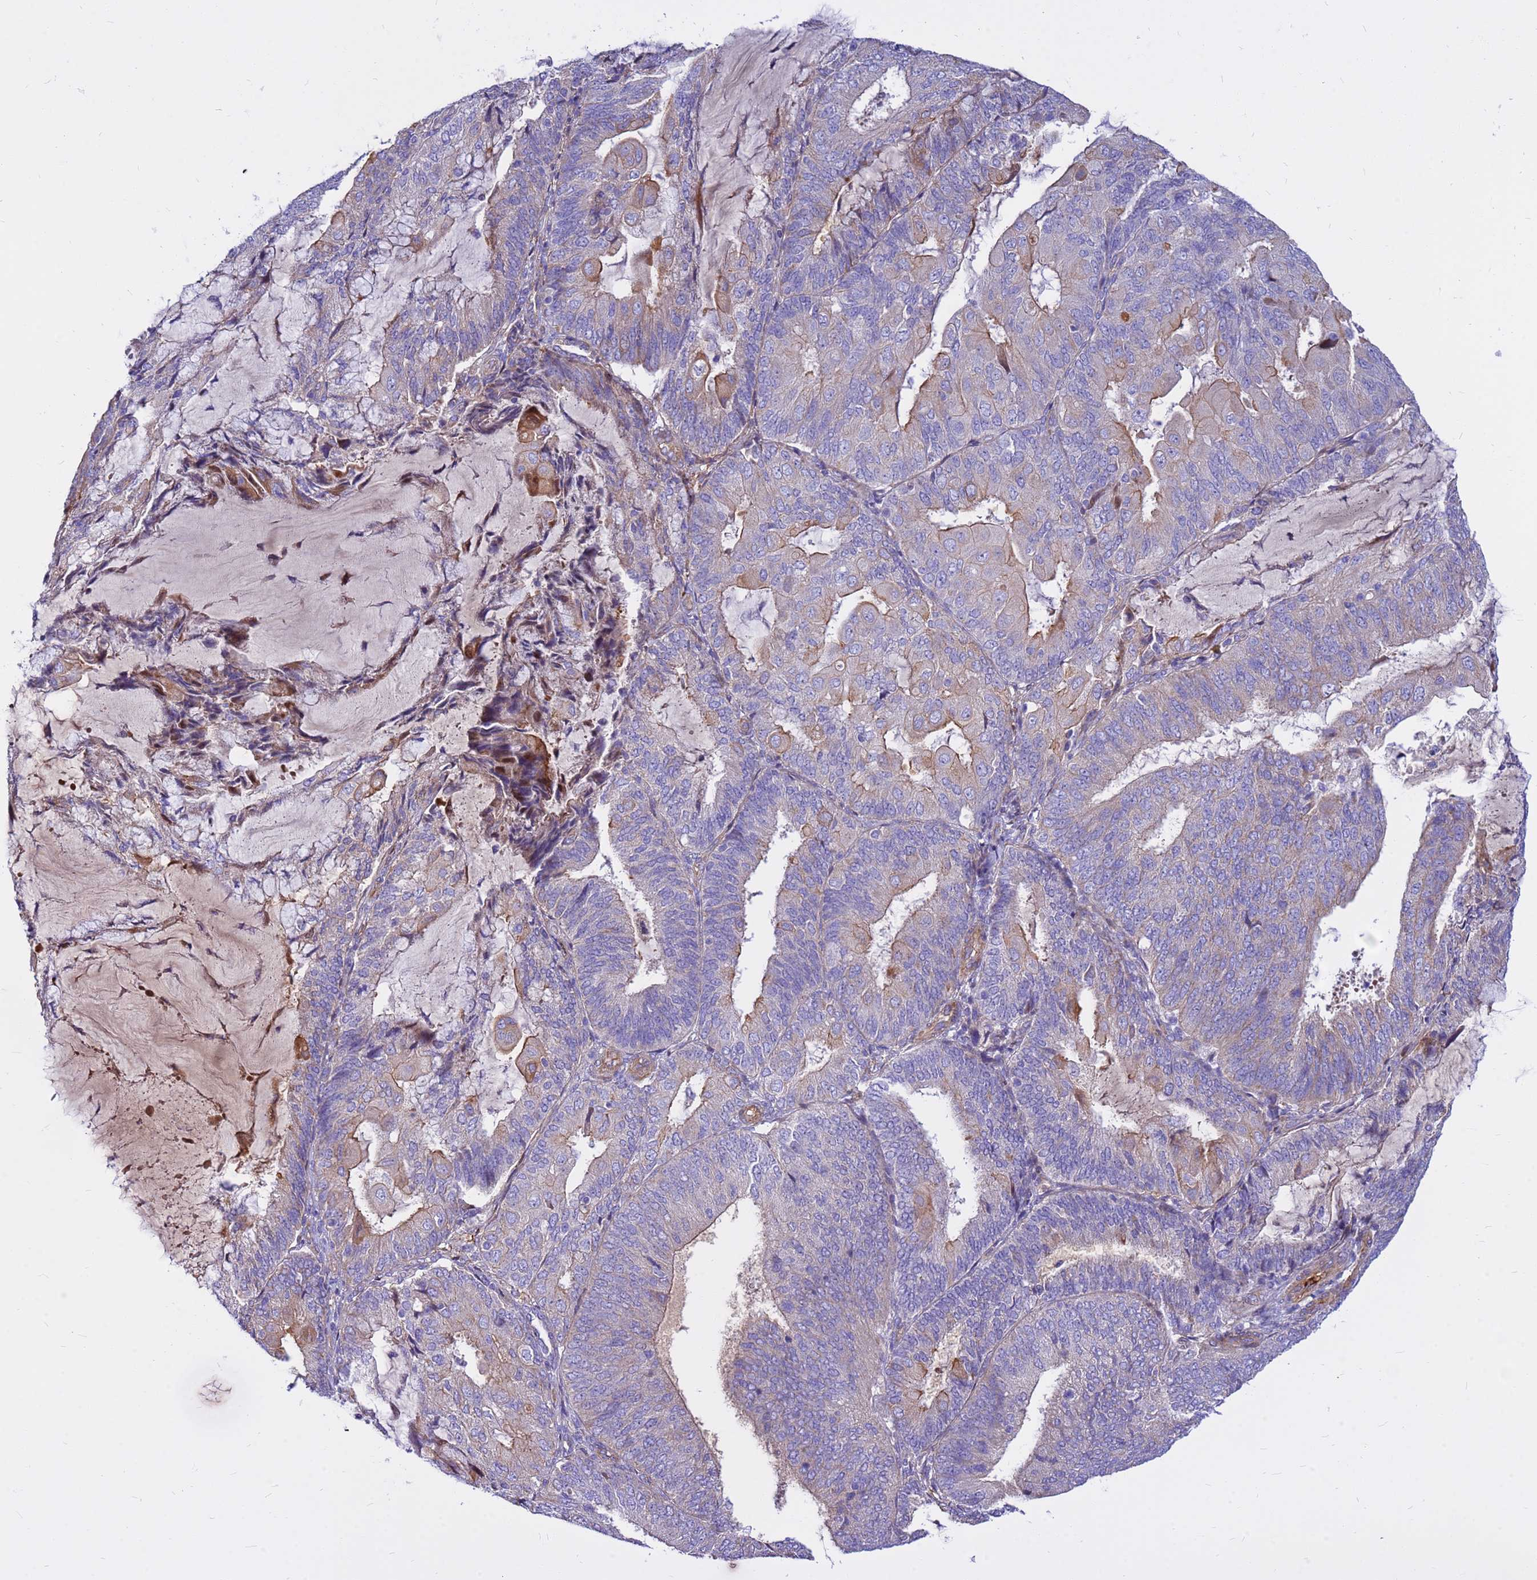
{"staining": {"intensity": "moderate", "quantity": "<25%", "location": "cytoplasmic/membranous"}, "tissue": "endometrial cancer", "cell_type": "Tumor cells", "image_type": "cancer", "snomed": [{"axis": "morphology", "description": "Adenocarcinoma, NOS"}, {"axis": "topography", "description": "Endometrium"}], "caption": "The image shows staining of endometrial cancer (adenocarcinoma), revealing moderate cytoplasmic/membranous protein staining (brown color) within tumor cells. (Brightfield microscopy of DAB IHC at high magnification).", "gene": "CRHBP", "patient": {"sex": "female", "age": 81}}